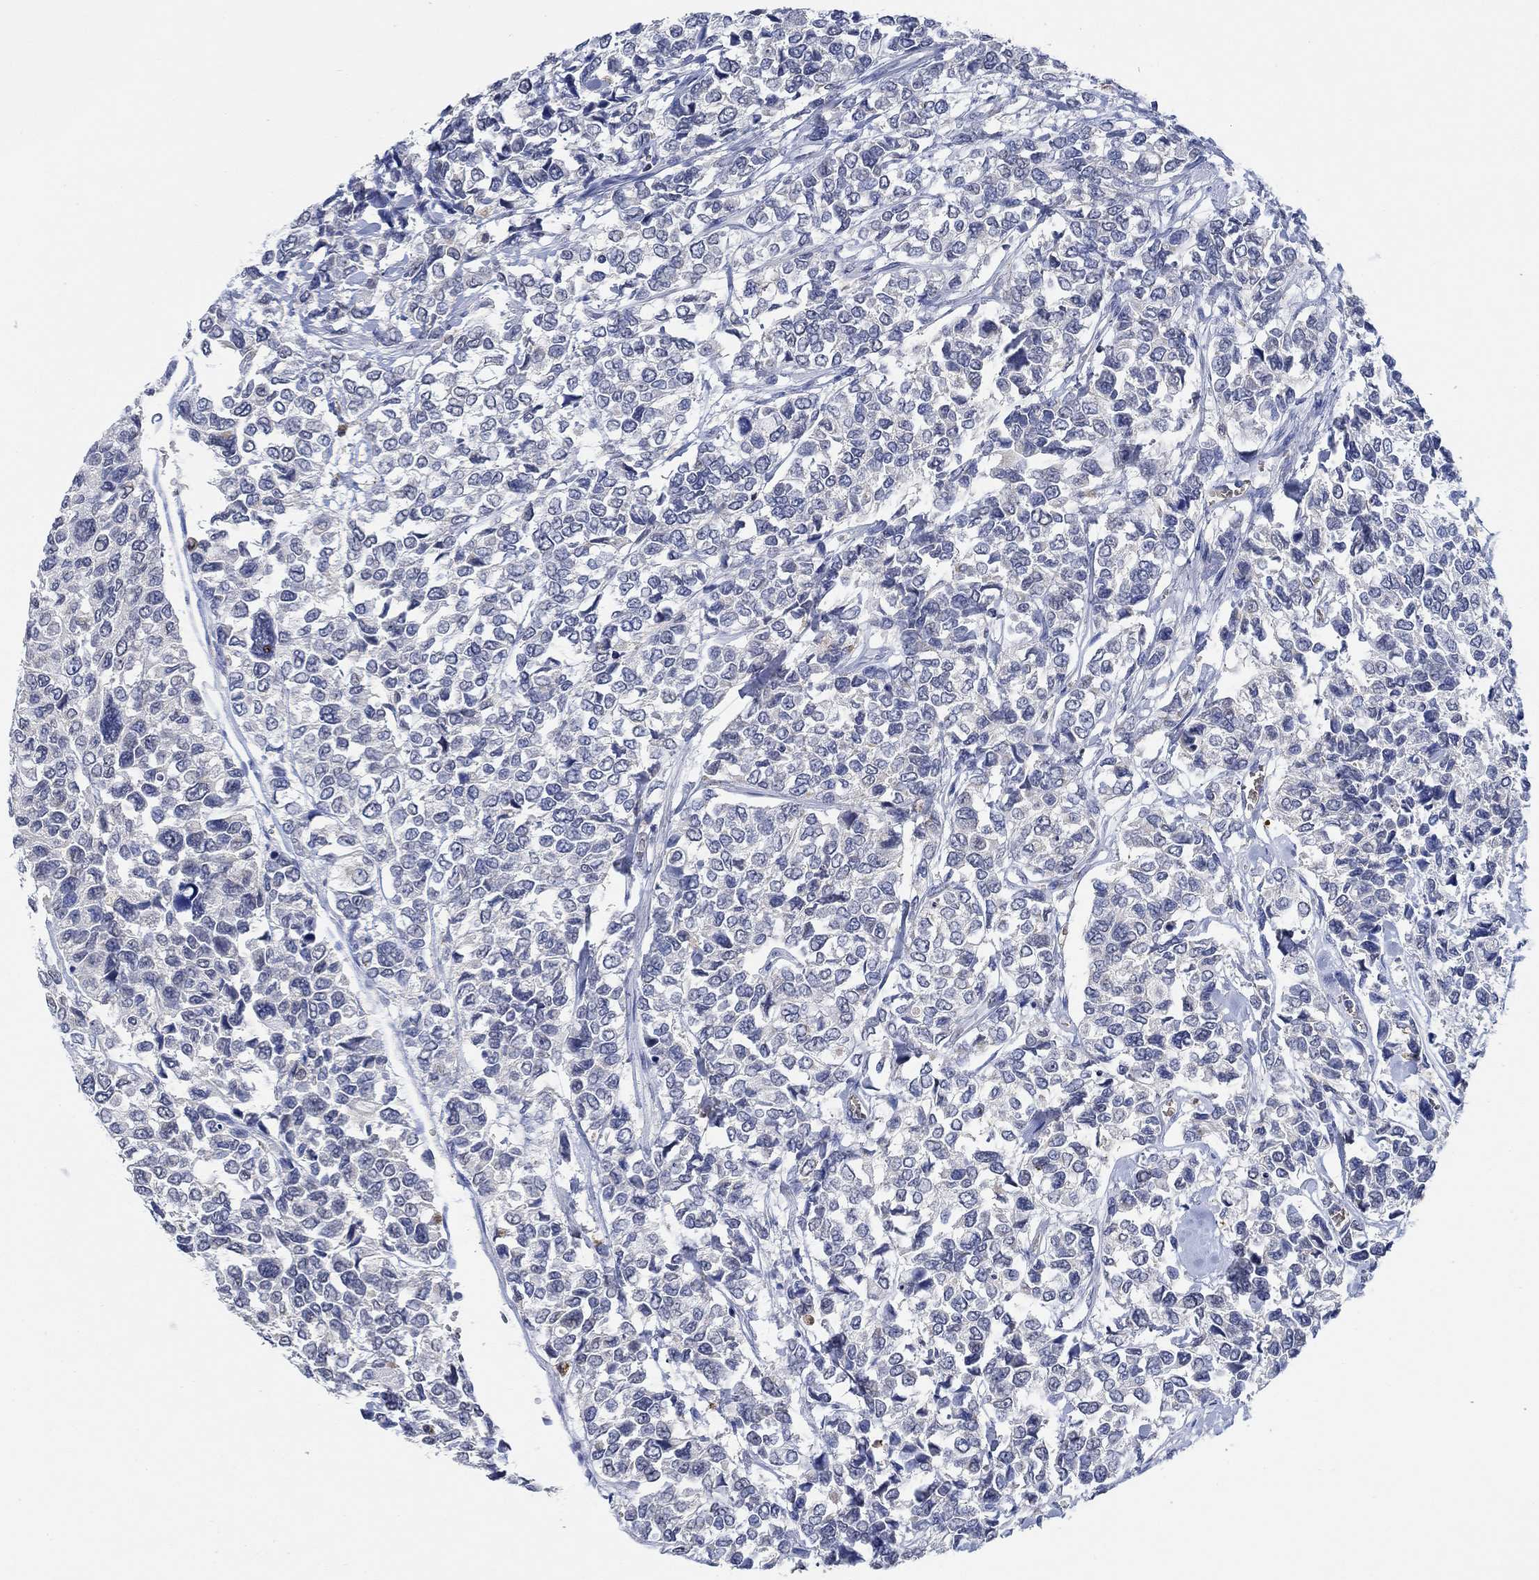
{"staining": {"intensity": "negative", "quantity": "none", "location": "none"}, "tissue": "urothelial cancer", "cell_type": "Tumor cells", "image_type": "cancer", "snomed": [{"axis": "morphology", "description": "Urothelial carcinoma, High grade"}, {"axis": "topography", "description": "Urinary bladder"}], "caption": "DAB (3,3'-diaminobenzidine) immunohistochemical staining of human urothelial carcinoma (high-grade) exhibits no significant staining in tumor cells.", "gene": "MPP1", "patient": {"sex": "male", "age": 77}}